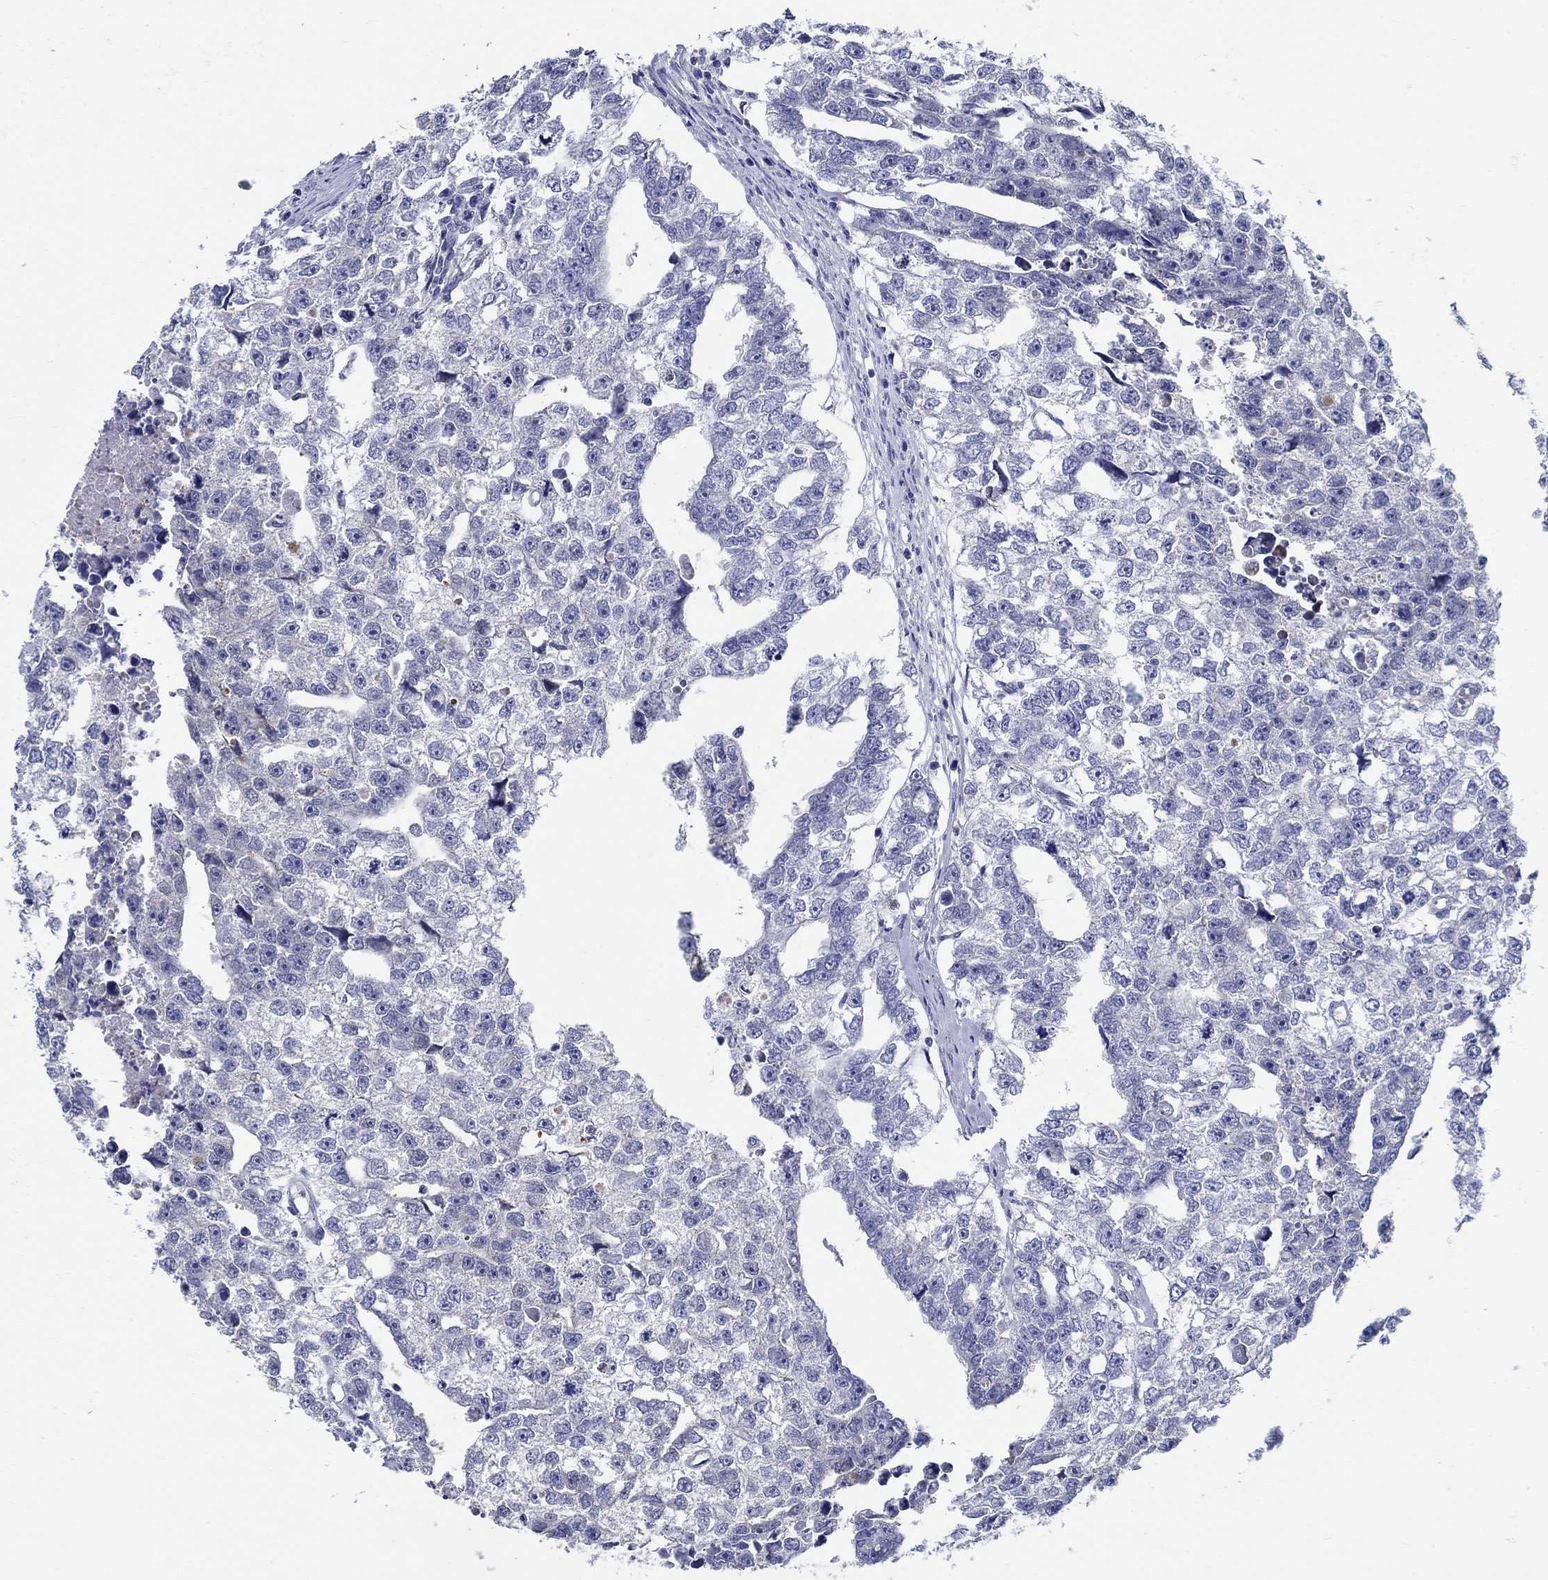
{"staining": {"intensity": "negative", "quantity": "none", "location": "none"}, "tissue": "testis cancer", "cell_type": "Tumor cells", "image_type": "cancer", "snomed": [{"axis": "morphology", "description": "Carcinoma, Embryonal, NOS"}, {"axis": "morphology", "description": "Teratoma, malignant, NOS"}, {"axis": "topography", "description": "Testis"}], "caption": "High power microscopy micrograph of an immunohistochemistry image of testis embryonal carcinoma, revealing no significant staining in tumor cells.", "gene": "CRYGD", "patient": {"sex": "male", "age": 44}}